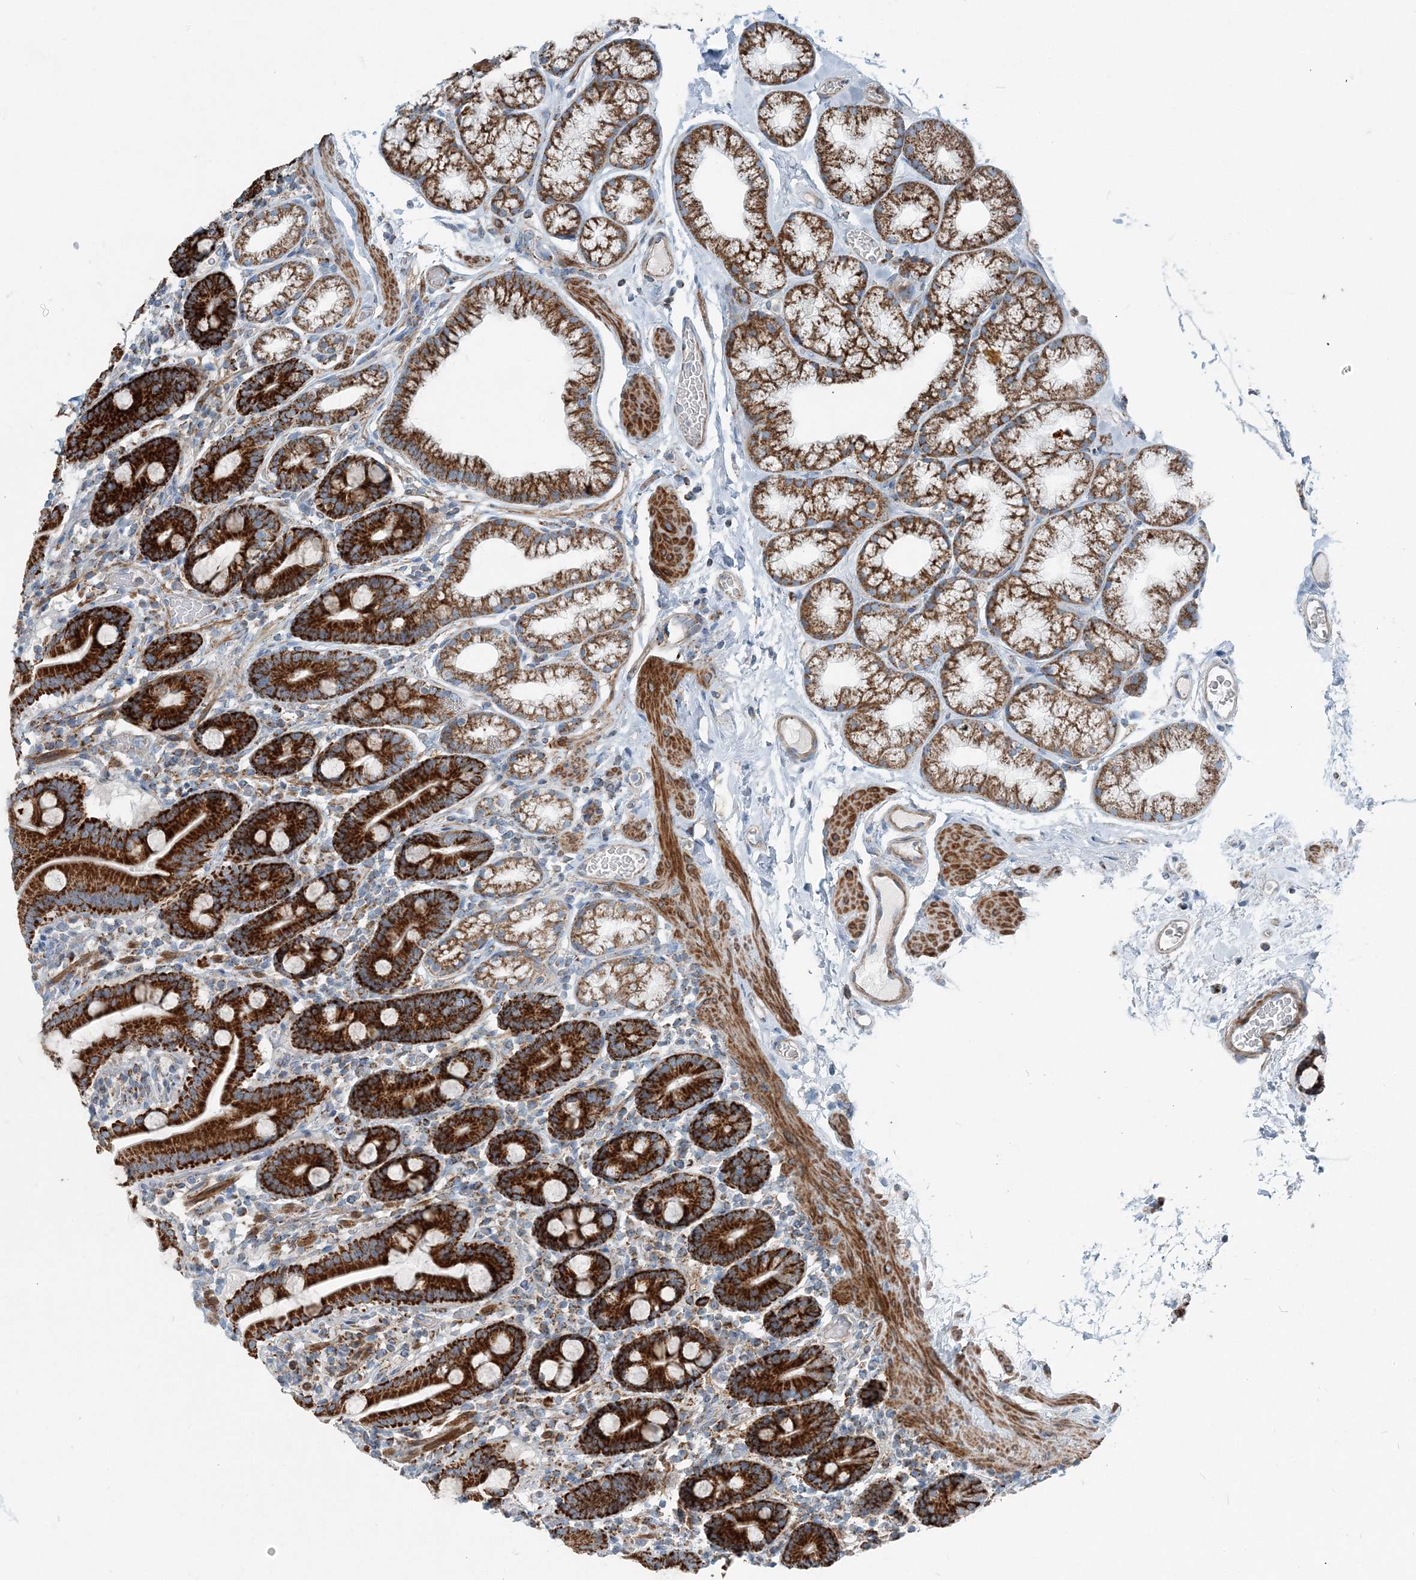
{"staining": {"intensity": "strong", "quantity": "25%-75%", "location": "cytoplasmic/membranous"}, "tissue": "duodenum", "cell_type": "Glandular cells", "image_type": "normal", "snomed": [{"axis": "morphology", "description": "Normal tissue, NOS"}, {"axis": "topography", "description": "Duodenum"}], "caption": "Protein analysis of normal duodenum demonstrates strong cytoplasmic/membranous staining in about 25%-75% of glandular cells.", "gene": "INTU", "patient": {"sex": "male", "age": 55}}